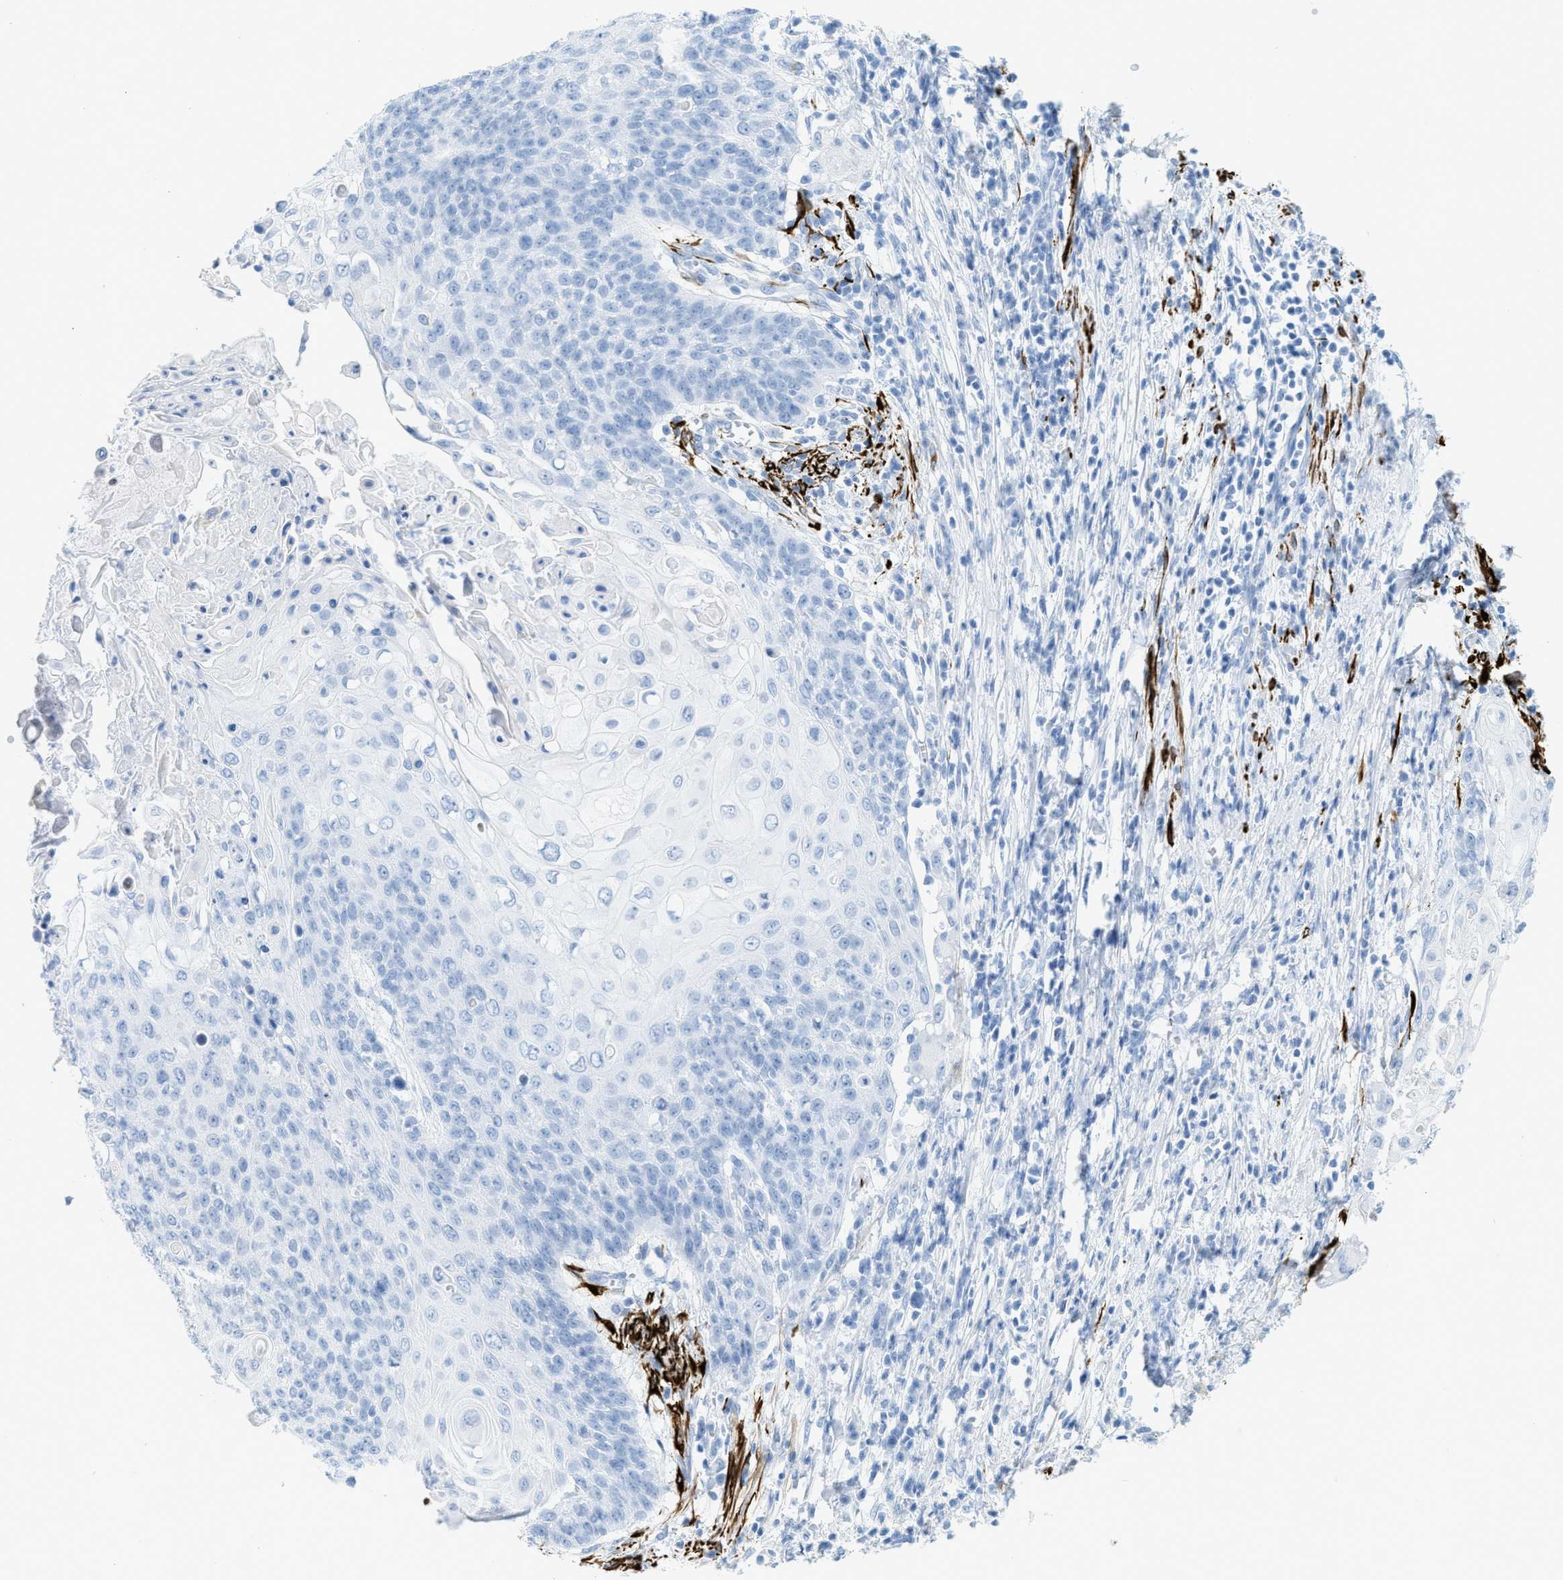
{"staining": {"intensity": "negative", "quantity": "none", "location": "none"}, "tissue": "cervical cancer", "cell_type": "Tumor cells", "image_type": "cancer", "snomed": [{"axis": "morphology", "description": "Squamous cell carcinoma, NOS"}, {"axis": "topography", "description": "Cervix"}], "caption": "A high-resolution histopathology image shows IHC staining of cervical cancer (squamous cell carcinoma), which displays no significant staining in tumor cells.", "gene": "DES", "patient": {"sex": "female", "age": 39}}